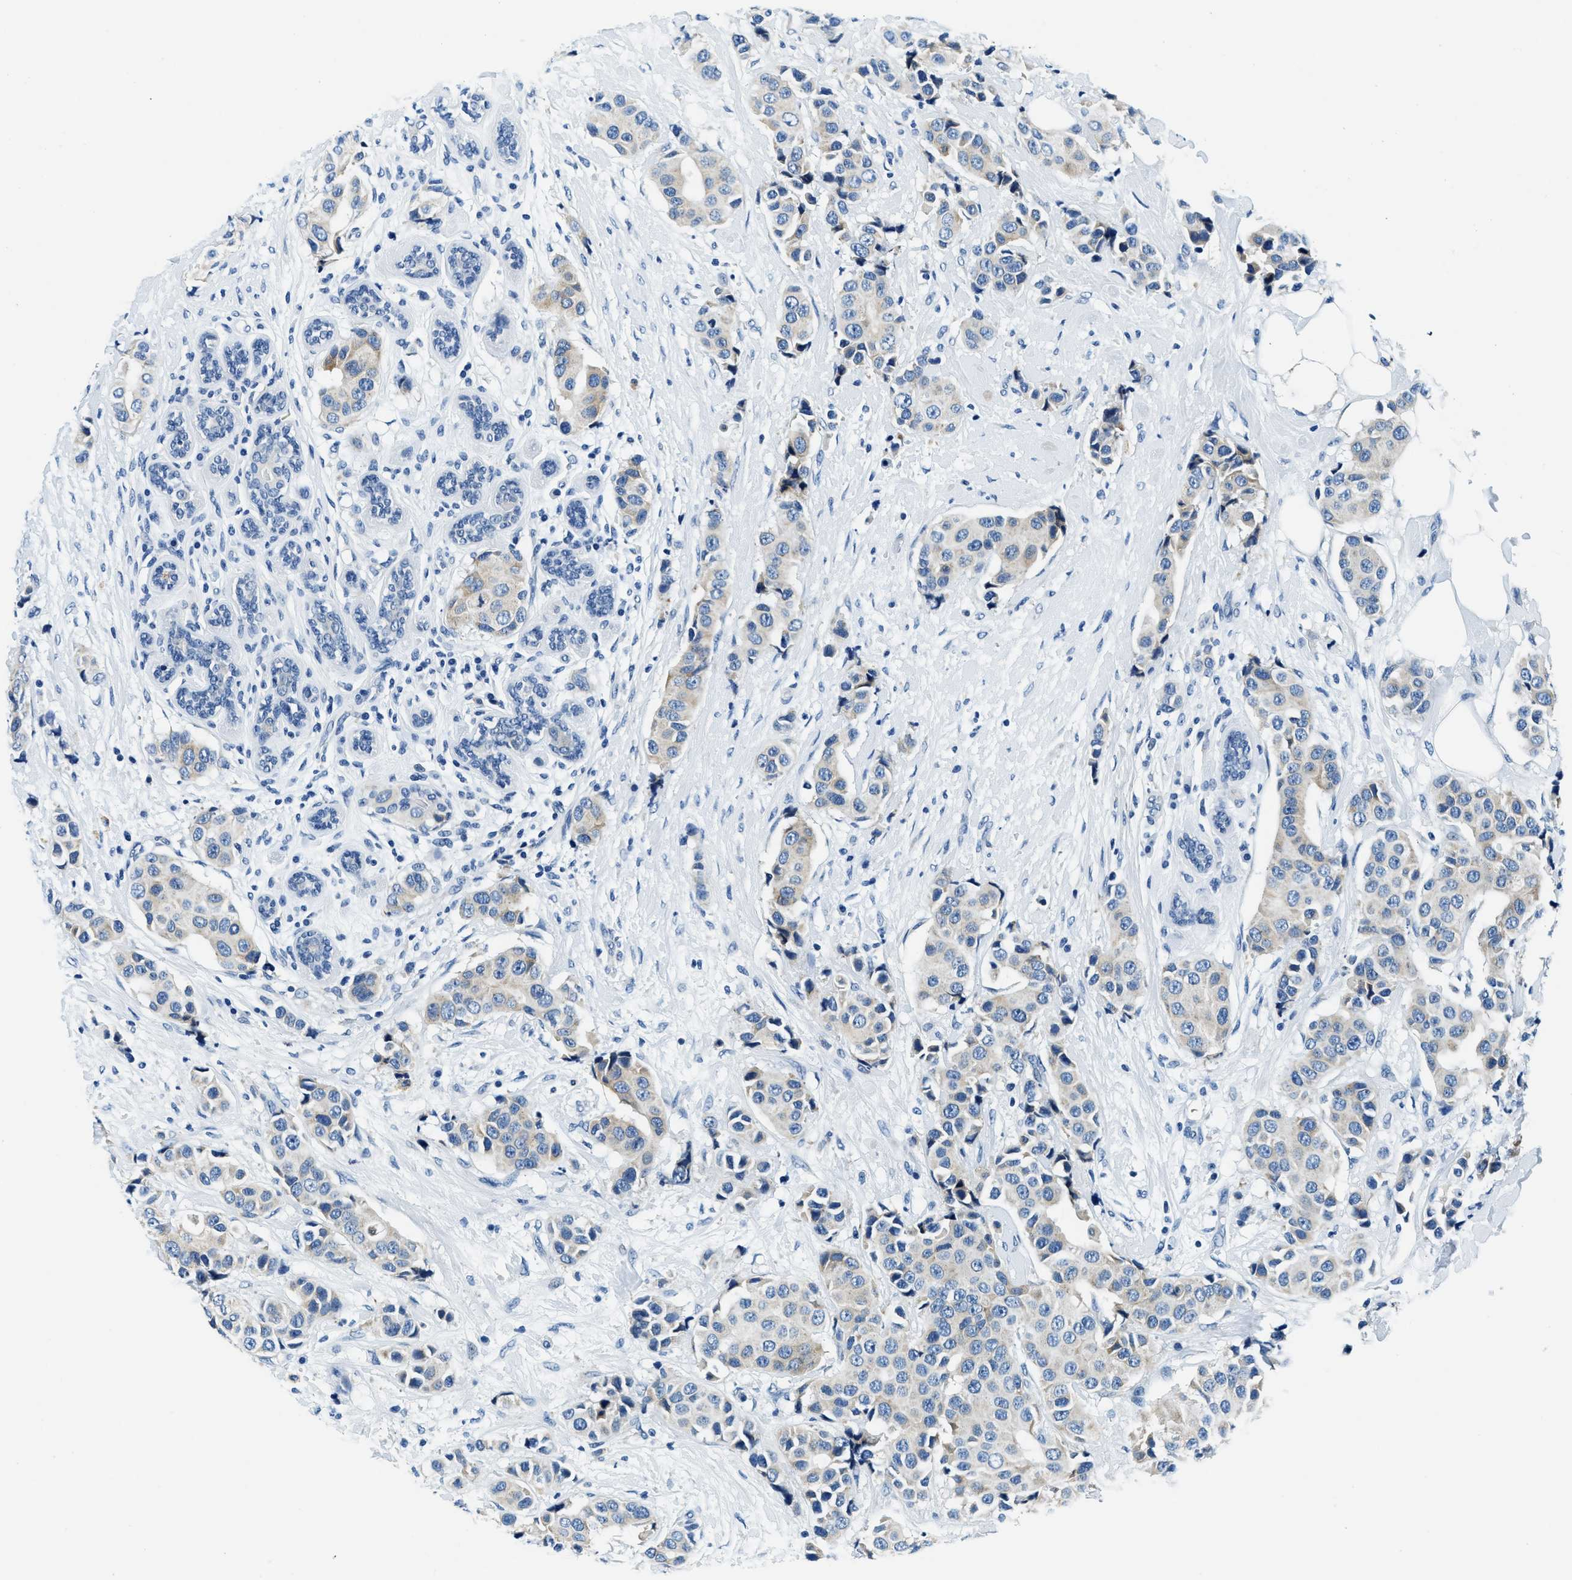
{"staining": {"intensity": "weak", "quantity": "25%-75%", "location": "cytoplasmic/membranous"}, "tissue": "breast cancer", "cell_type": "Tumor cells", "image_type": "cancer", "snomed": [{"axis": "morphology", "description": "Normal tissue, NOS"}, {"axis": "morphology", "description": "Duct carcinoma"}, {"axis": "topography", "description": "Breast"}], "caption": "Protein staining of breast cancer tissue shows weak cytoplasmic/membranous expression in about 25%-75% of tumor cells.", "gene": "UBAC2", "patient": {"sex": "female", "age": 39}}